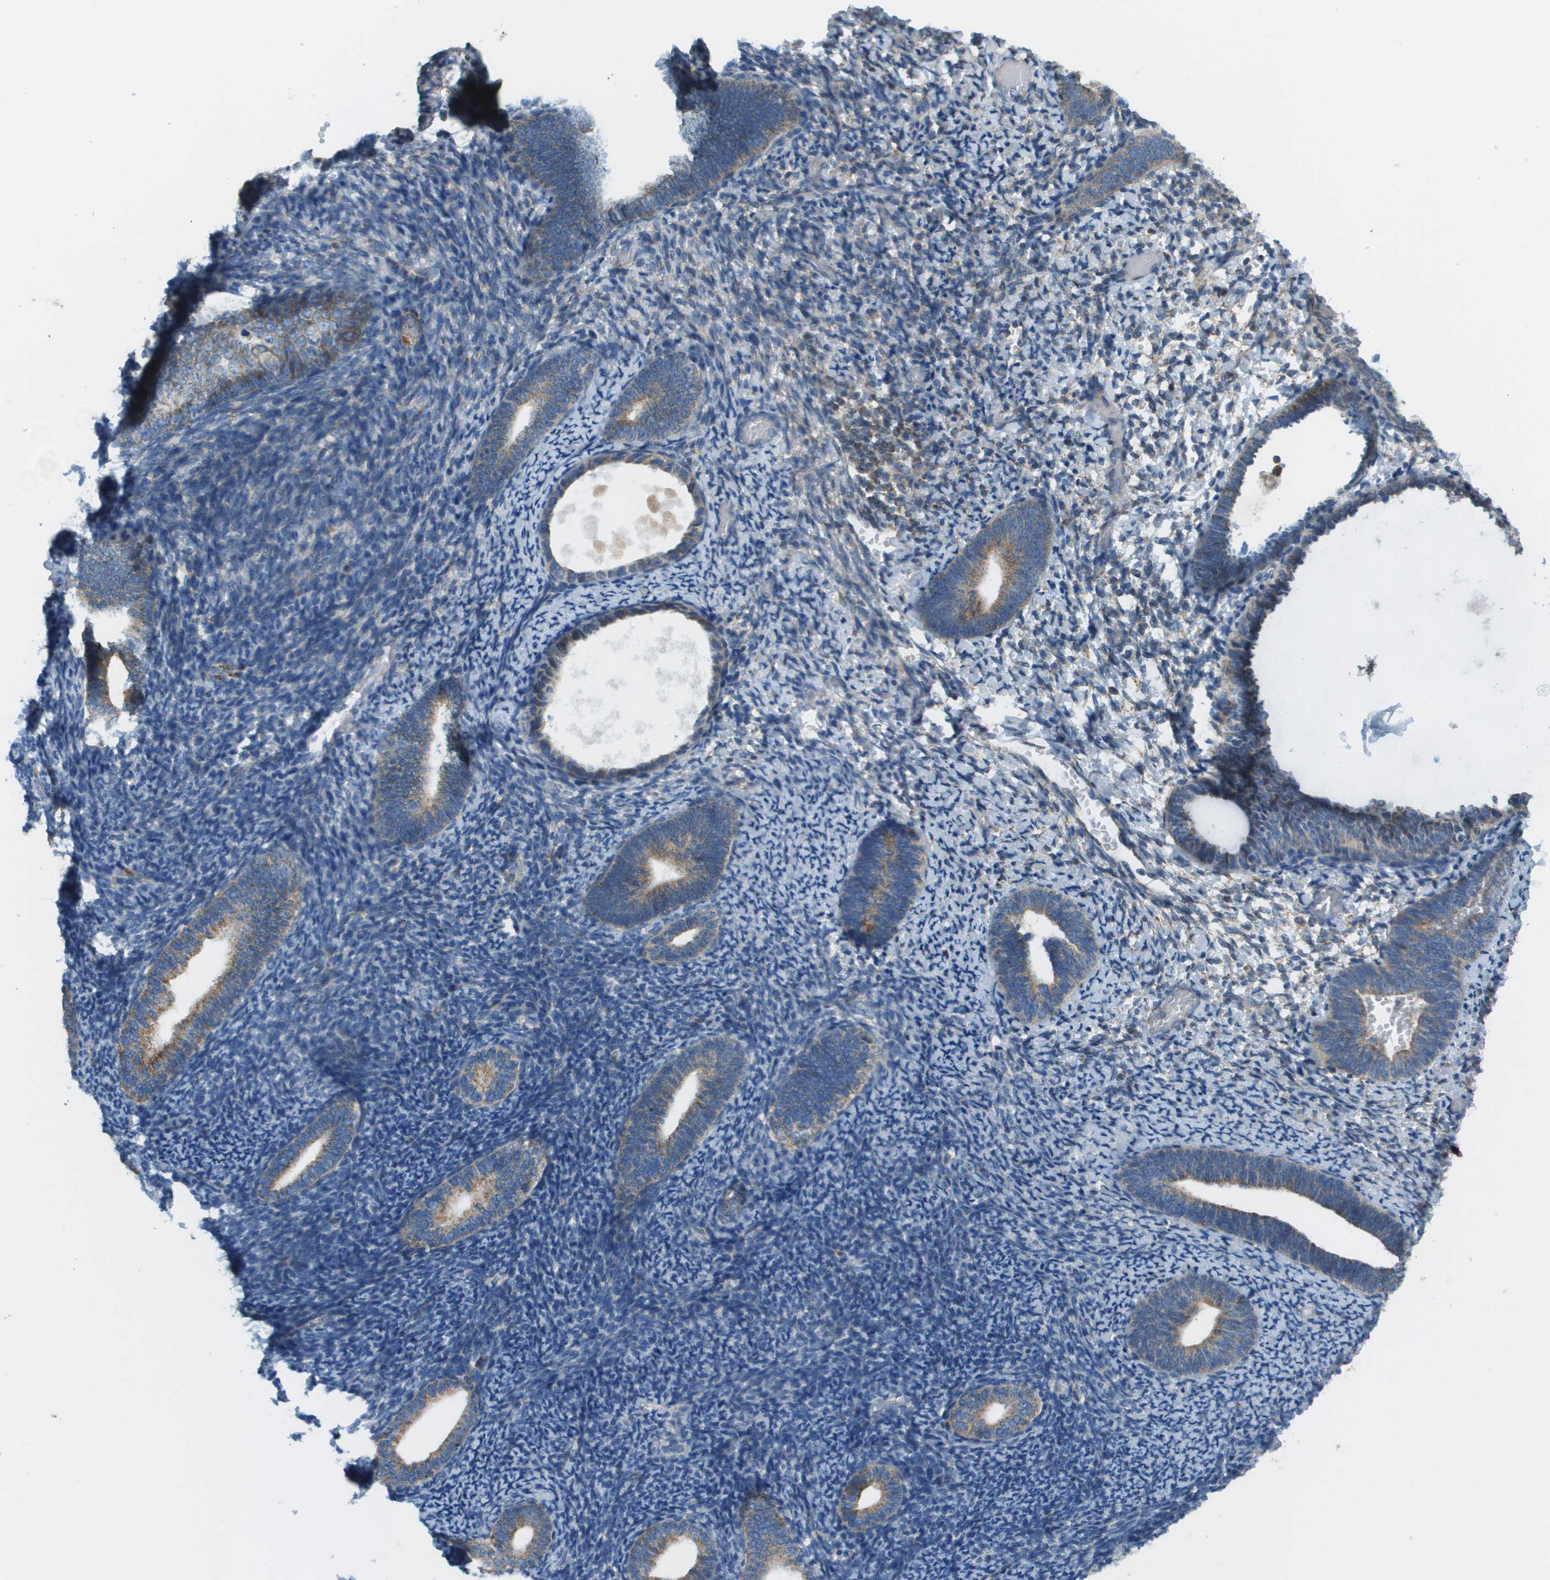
{"staining": {"intensity": "negative", "quantity": "none", "location": "none"}, "tissue": "endometrium", "cell_type": "Cells in endometrial stroma", "image_type": "normal", "snomed": [{"axis": "morphology", "description": "Normal tissue, NOS"}, {"axis": "topography", "description": "Endometrium"}], "caption": "DAB (3,3'-diaminobenzidine) immunohistochemical staining of benign endometrium demonstrates no significant staining in cells in endometrial stroma. (Stains: DAB IHC with hematoxylin counter stain, Microscopy: brightfield microscopy at high magnification).", "gene": "TAOK3", "patient": {"sex": "female", "age": 66}}